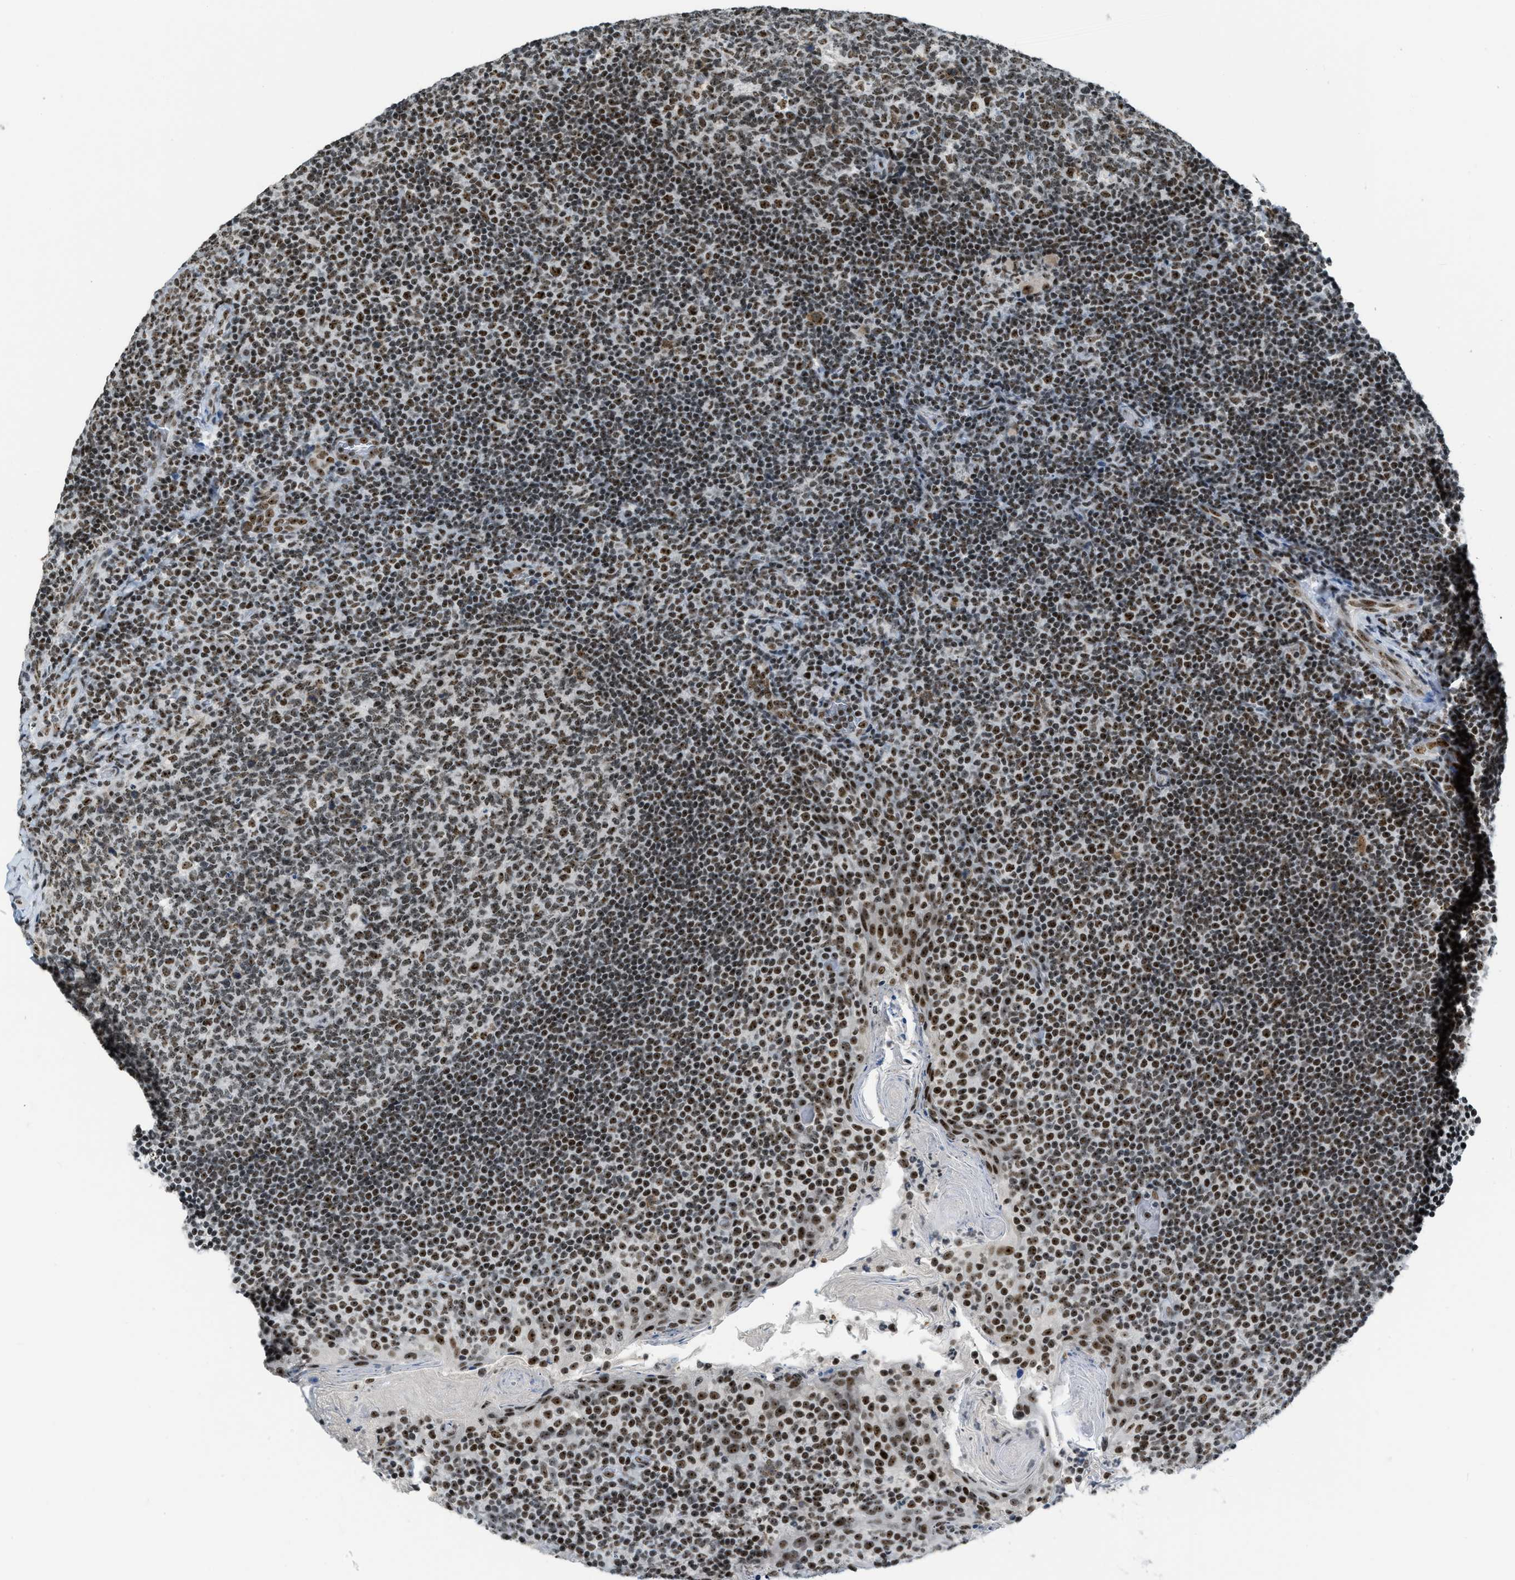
{"staining": {"intensity": "moderate", "quantity": ">75%", "location": "nuclear"}, "tissue": "tonsil", "cell_type": "Germinal center cells", "image_type": "normal", "snomed": [{"axis": "morphology", "description": "Normal tissue, NOS"}, {"axis": "topography", "description": "Tonsil"}], "caption": "High-magnification brightfield microscopy of normal tonsil stained with DAB (brown) and counterstained with hematoxylin (blue). germinal center cells exhibit moderate nuclear staining is present in about>75% of cells. The protein of interest is stained brown, and the nuclei are stained in blue (DAB (3,3'-diaminobenzidine) IHC with brightfield microscopy, high magnification).", "gene": "URB1", "patient": {"sex": "male", "age": 17}}